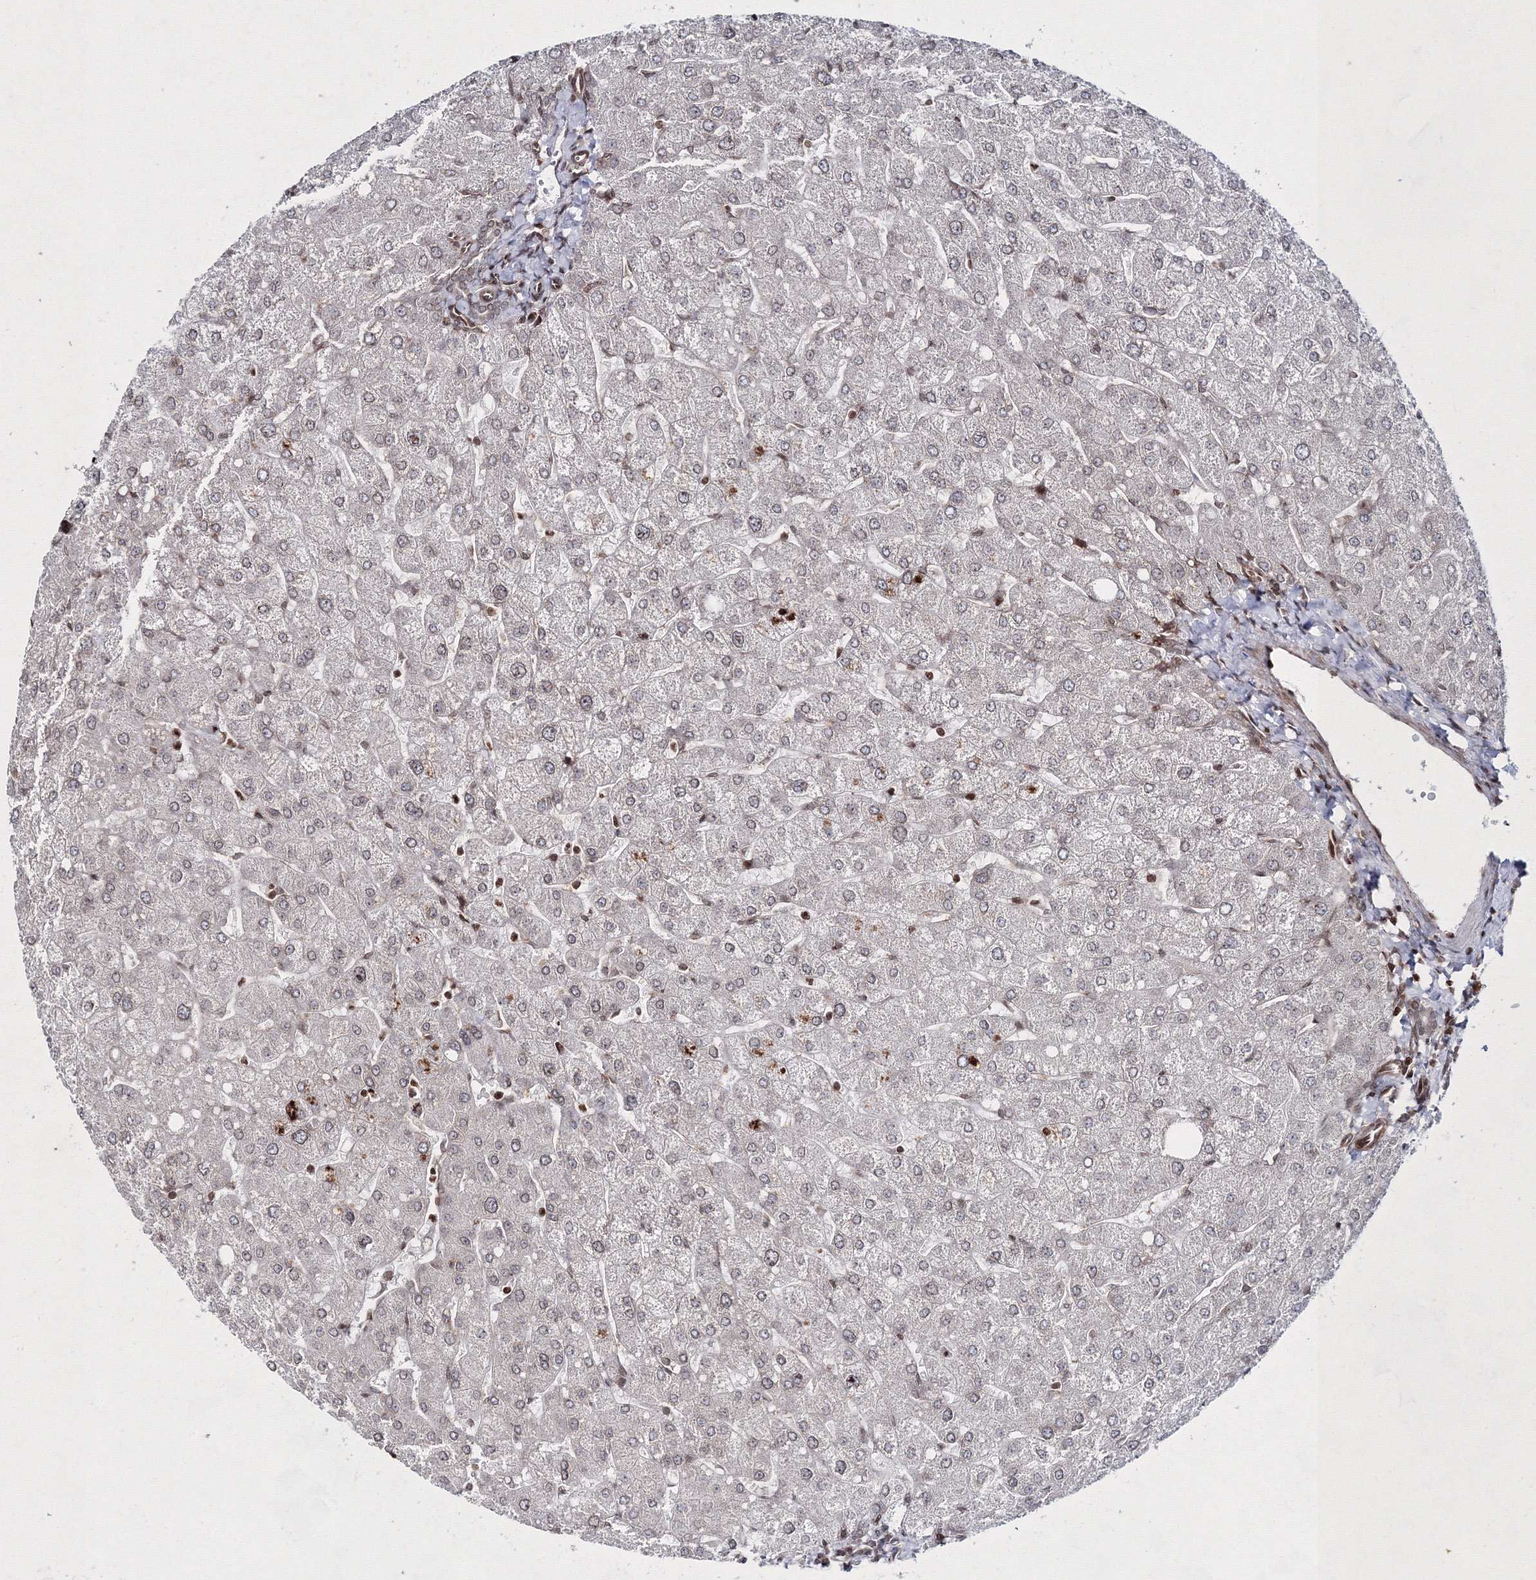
{"staining": {"intensity": "weak", "quantity": ">75%", "location": "nuclear"}, "tissue": "liver", "cell_type": "Cholangiocytes", "image_type": "normal", "snomed": [{"axis": "morphology", "description": "Normal tissue, NOS"}, {"axis": "topography", "description": "Liver"}], "caption": "This is an image of immunohistochemistry staining of normal liver, which shows weak expression in the nuclear of cholangiocytes.", "gene": "SMIM29", "patient": {"sex": "male", "age": 55}}